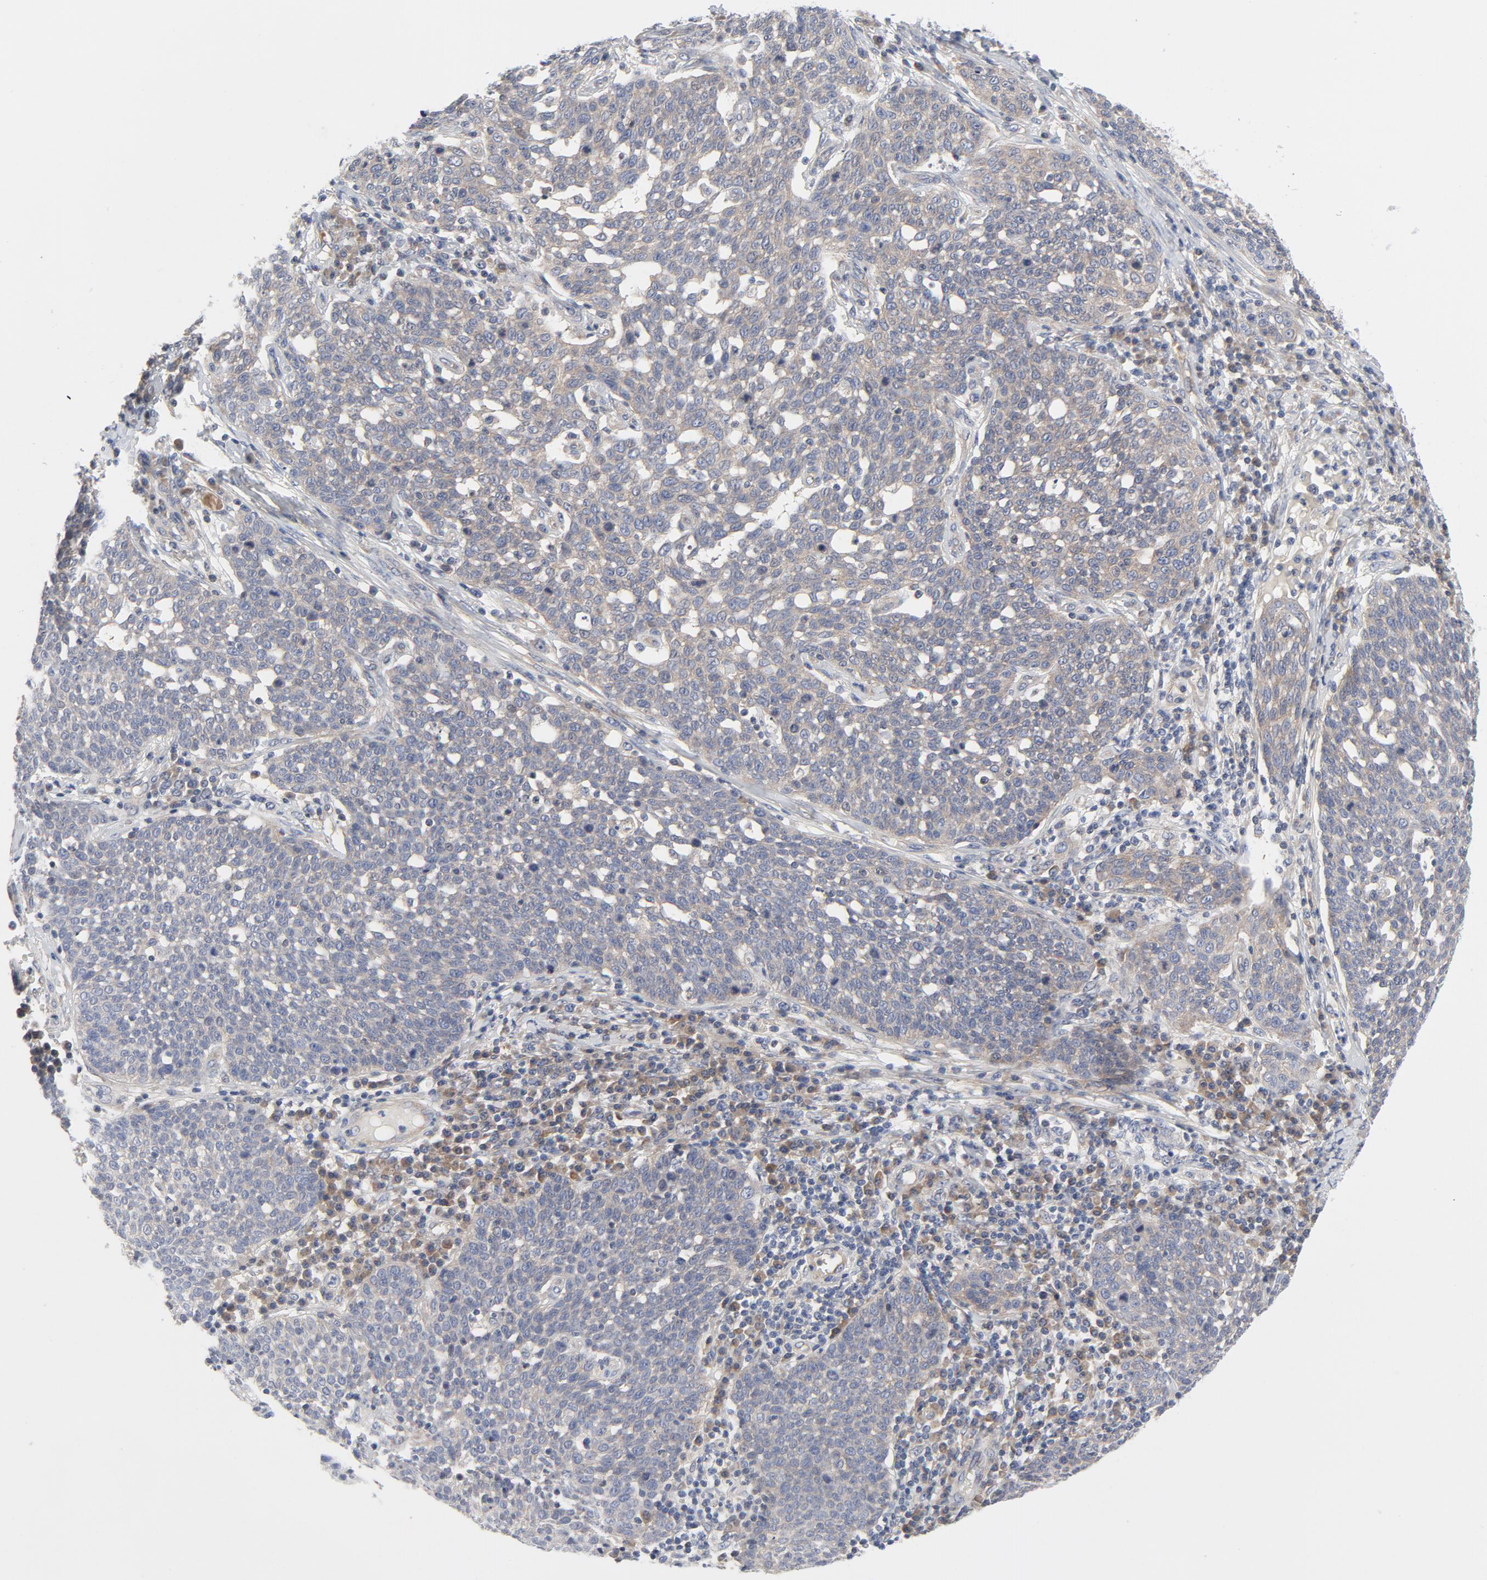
{"staining": {"intensity": "weak", "quantity": ">75%", "location": "cytoplasmic/membranous"}, "tissue": "cervical cancer", "cell_type": "Tumor cells", "image_type": "cancer", "snomed": [{"axis": "morphology", "description": "Squamous cell carcinoma, NOS"}, {"axis": "topography", "description": "Cervix"}], "caption": "Approximately >75% of tumor cells in cervical cancer exhibit weak cytoplasmic/membranous protein expression as visualized by brown immunohistochemical staining.", "gene": "BAD", "patient": {"sex": "female", "age": 34}}